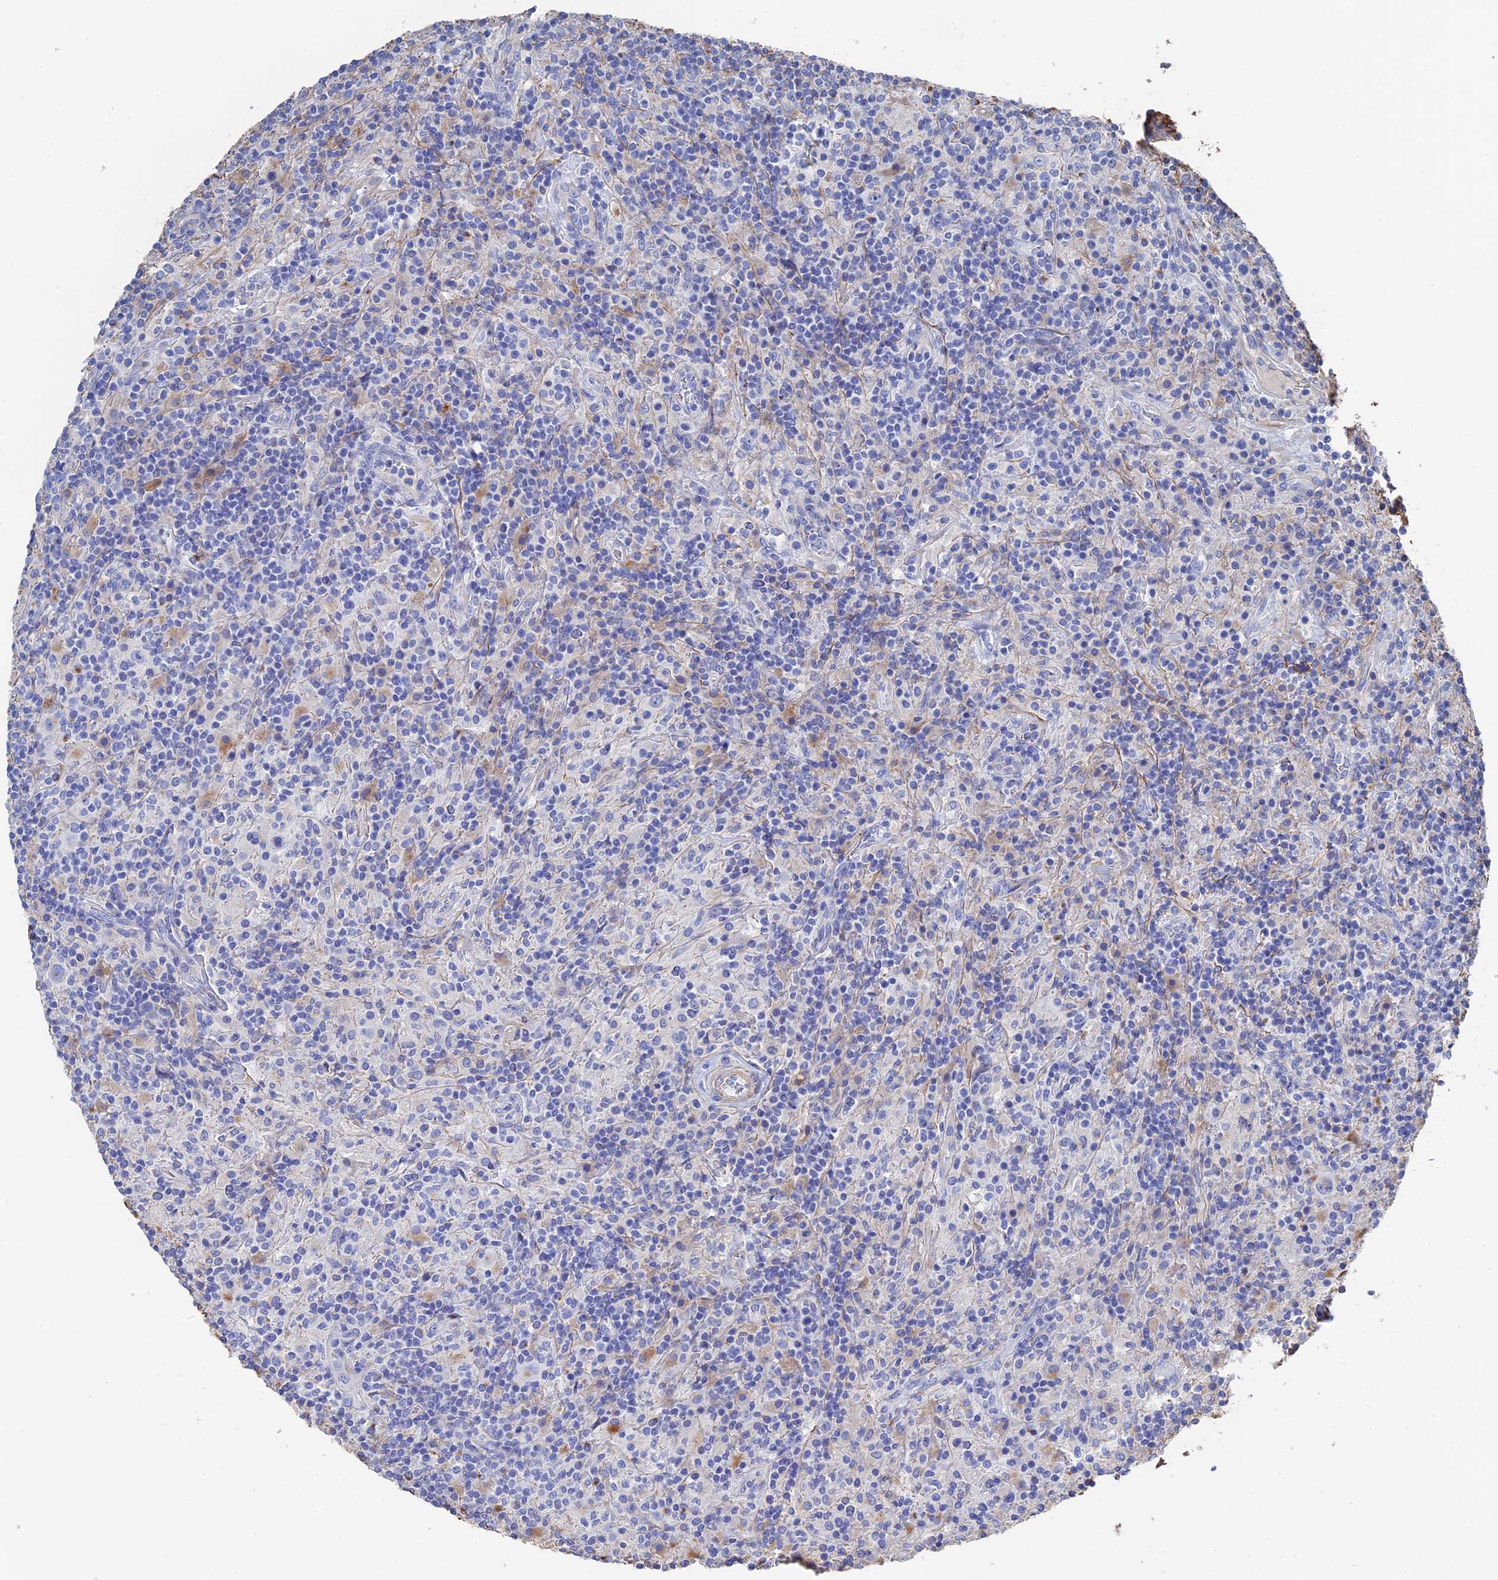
{"staining": {"intensity": "negative", "quantity": "none", "location": "none"}, "tissue": "lymphoma", "cell_type": "Tumor cells", "image_type": "cancer", "snomed": [{"axis": "morphology", "description": "Hodgkin's disease, NOS"}, {"axis": "topography", "description": "Lymph node"}], "caption": "A high-resolution image shows immunohistochemistry staining of lymphoma, which reveals no significant expression in tumor cells. (DAB IHC visualized using brightfield microscopy, high magnification).", "gene": "STRA6", "patient": {"sex": "male", "age": 70}}